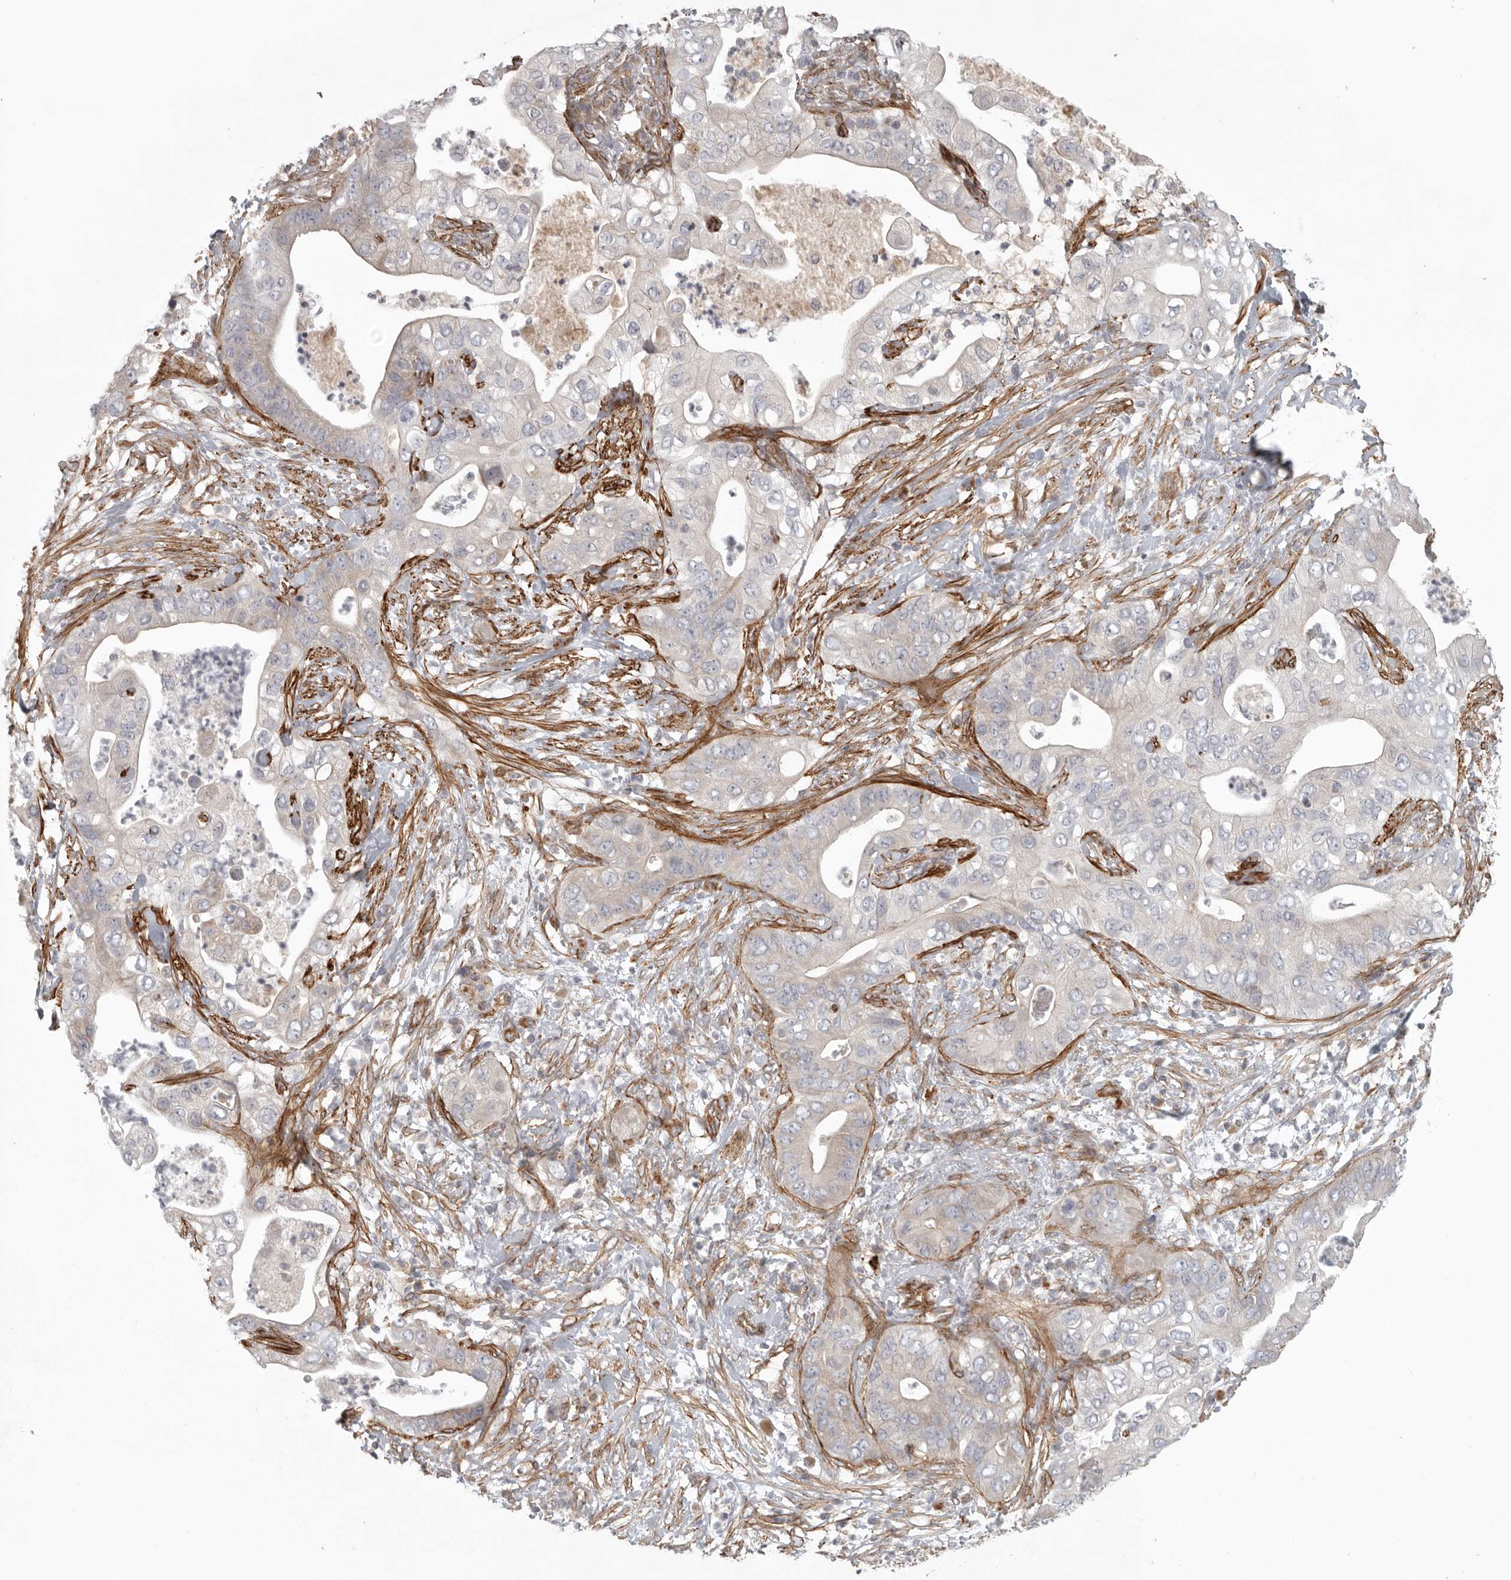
{"staining": {"intensity": "negative", "quantity": "none", "location": "none"}, "tissue": "pancreatic cancer", "cell_type": "Tumor cells", "image_type": "cancer", "snomed": [{"axis": "morphology", "description": "Adenocarcinoma, NOS"}, {"axis": "topography", "description": "Pancreas"}], "caption": "The photomicrograph demonstrates no significant staining in tumor cells of pancreatic cancer (adenocarcinoma).", "gene": "LONRF1", "patient": {"sex": "female", "age": 78}}